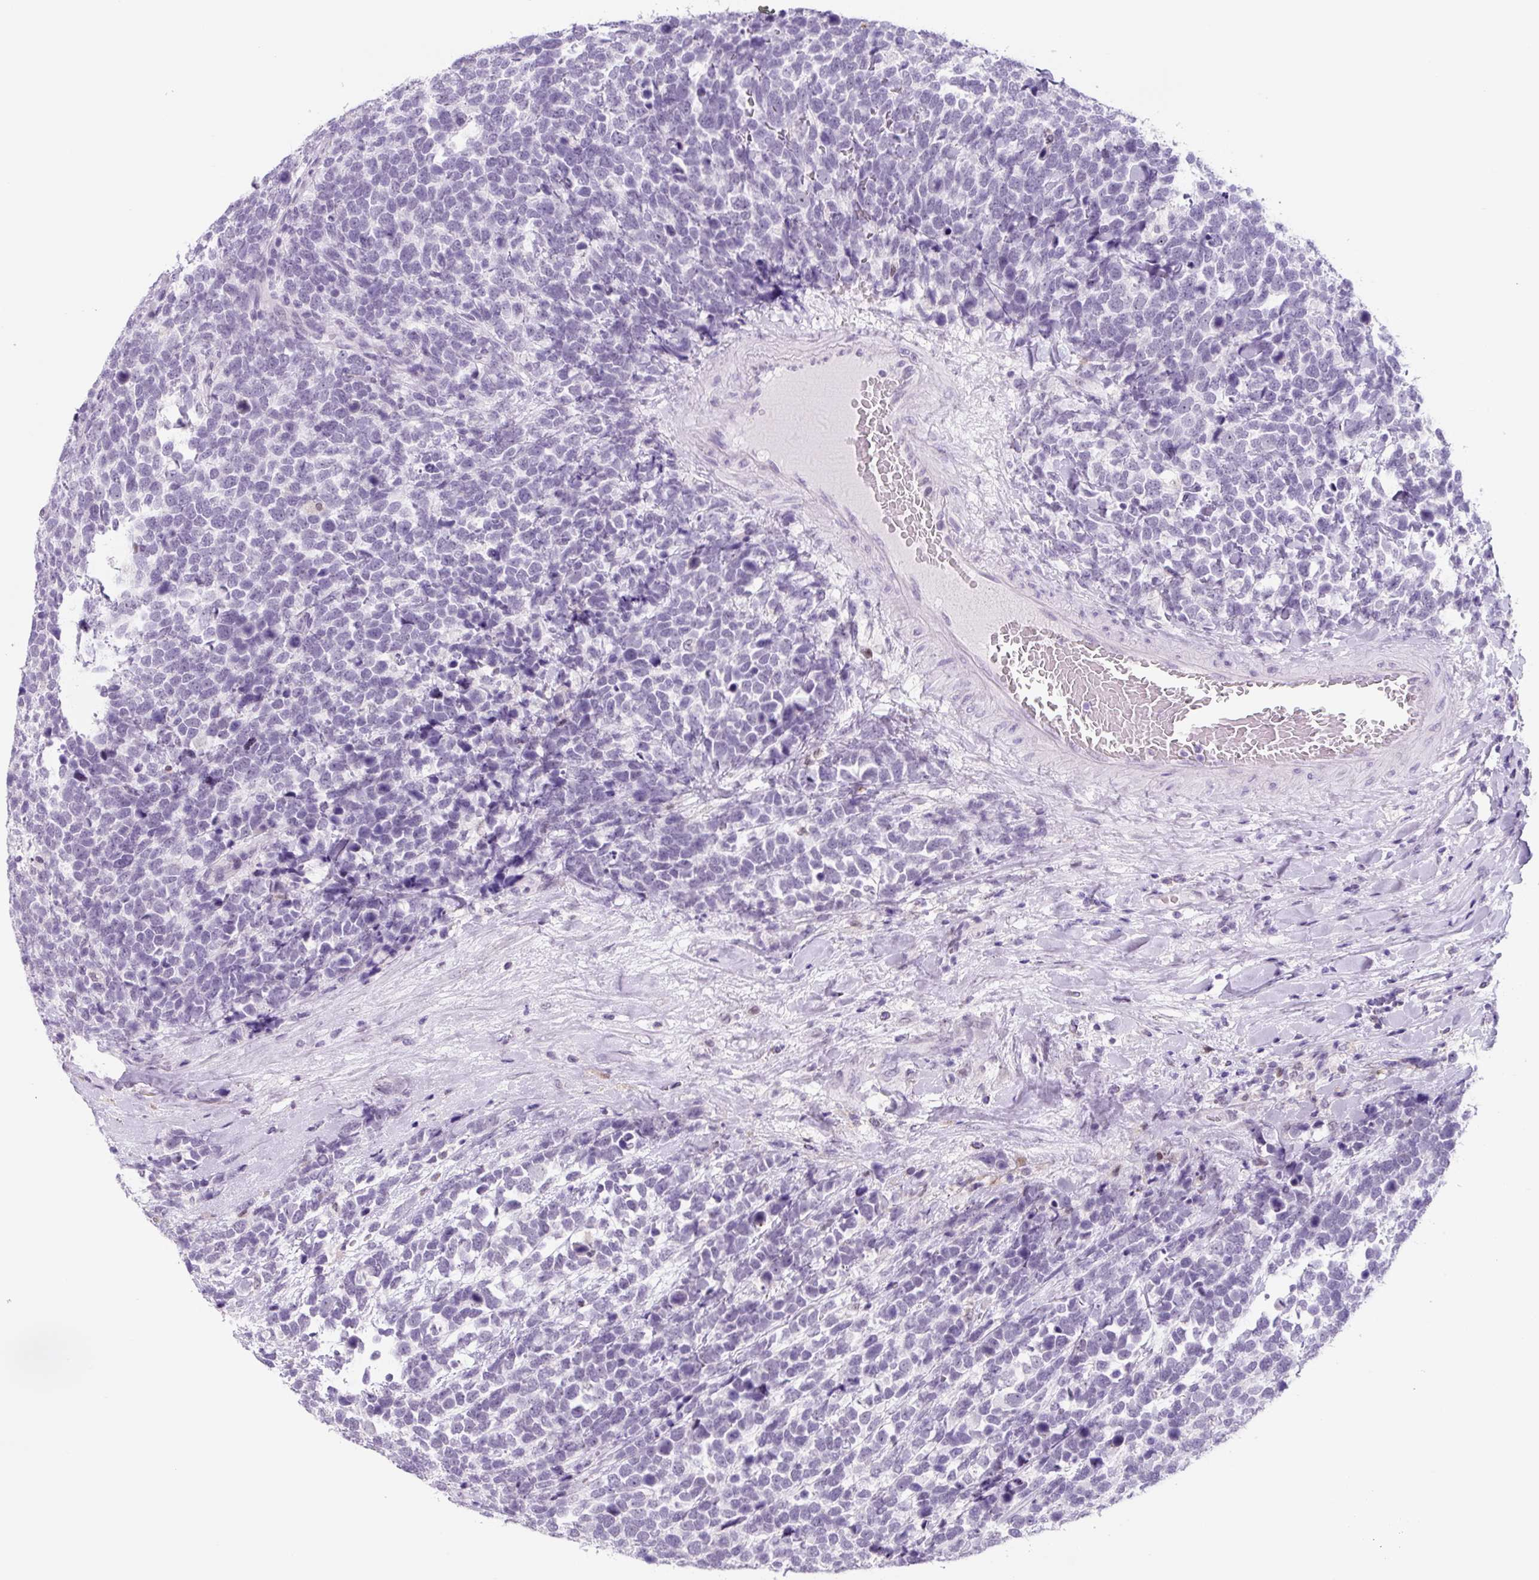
{"staining": {"intensity": "negative", "quantity": "none", "location": "none"}, "tissue": "urothelial cancer", "cell_type": "Tumor cells", "image_type": "cancer", "snomed": [{"axis": "morphology", "description": "Urothelial carcinoma, High grade"}, {"axis": "topography", "description": "Urinary bladder"}], "caption": "Tumor cells show no significant protein expression in urothelial cancer.", "gene": "TNFRSF8", "patient": {"sex": "female", "age": 82}}